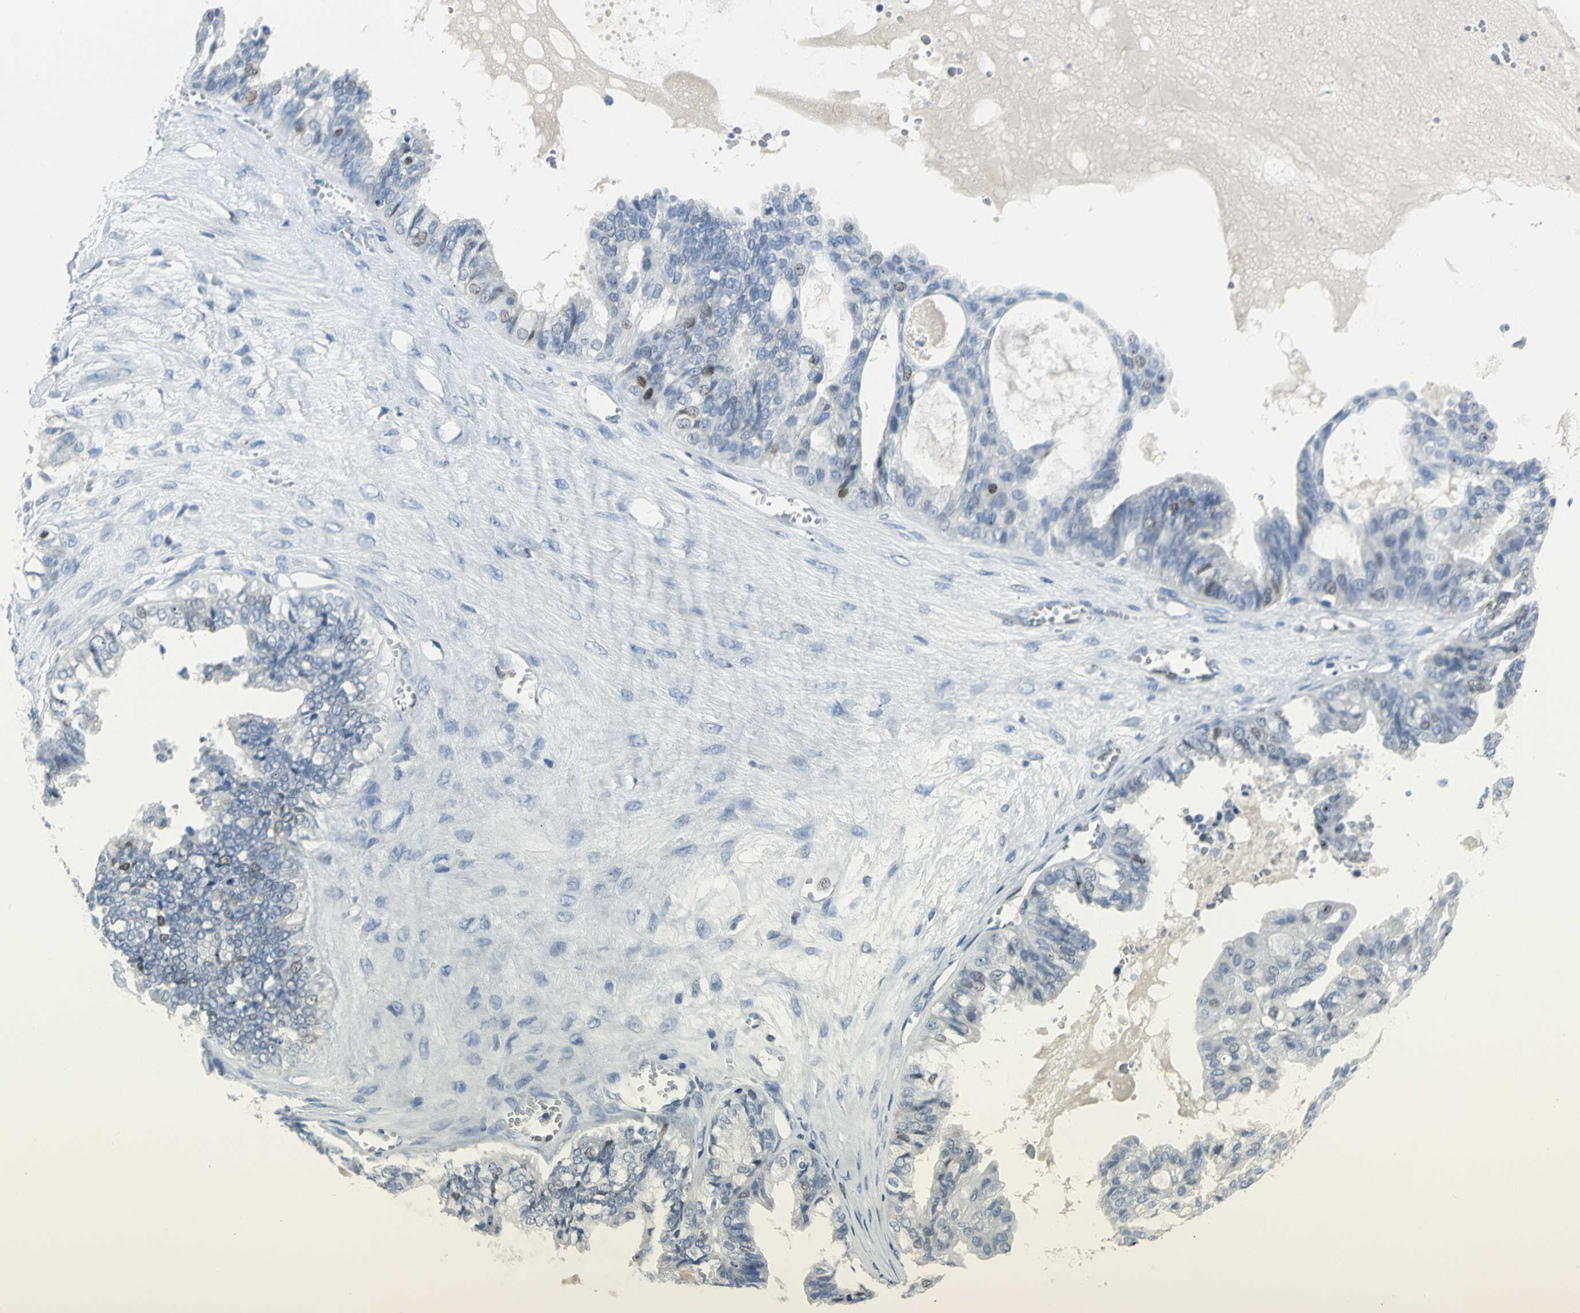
{"staining": {"intensity": "moderate", "quantity": "<25%", "location": "nuclear"}, "tissue": "ovarian cancer", "cell_type": "Tumor cells", "image_type": "cancer", "snomed": [{"axis": "morphology", "description": "Carcinoma, NOS"}, {"axis": "morphology", "description": "Carcinoma, endometroid"}, {"axis": "topography", "description": "Ovary"}], "caption": "IHC of ovarian cancer (carcinoma) shows low levels of moderate nuclear staining in about <25% of tumor cells.", "gene": "MCM3", "patient": {"sex": "female", "age": 50}}